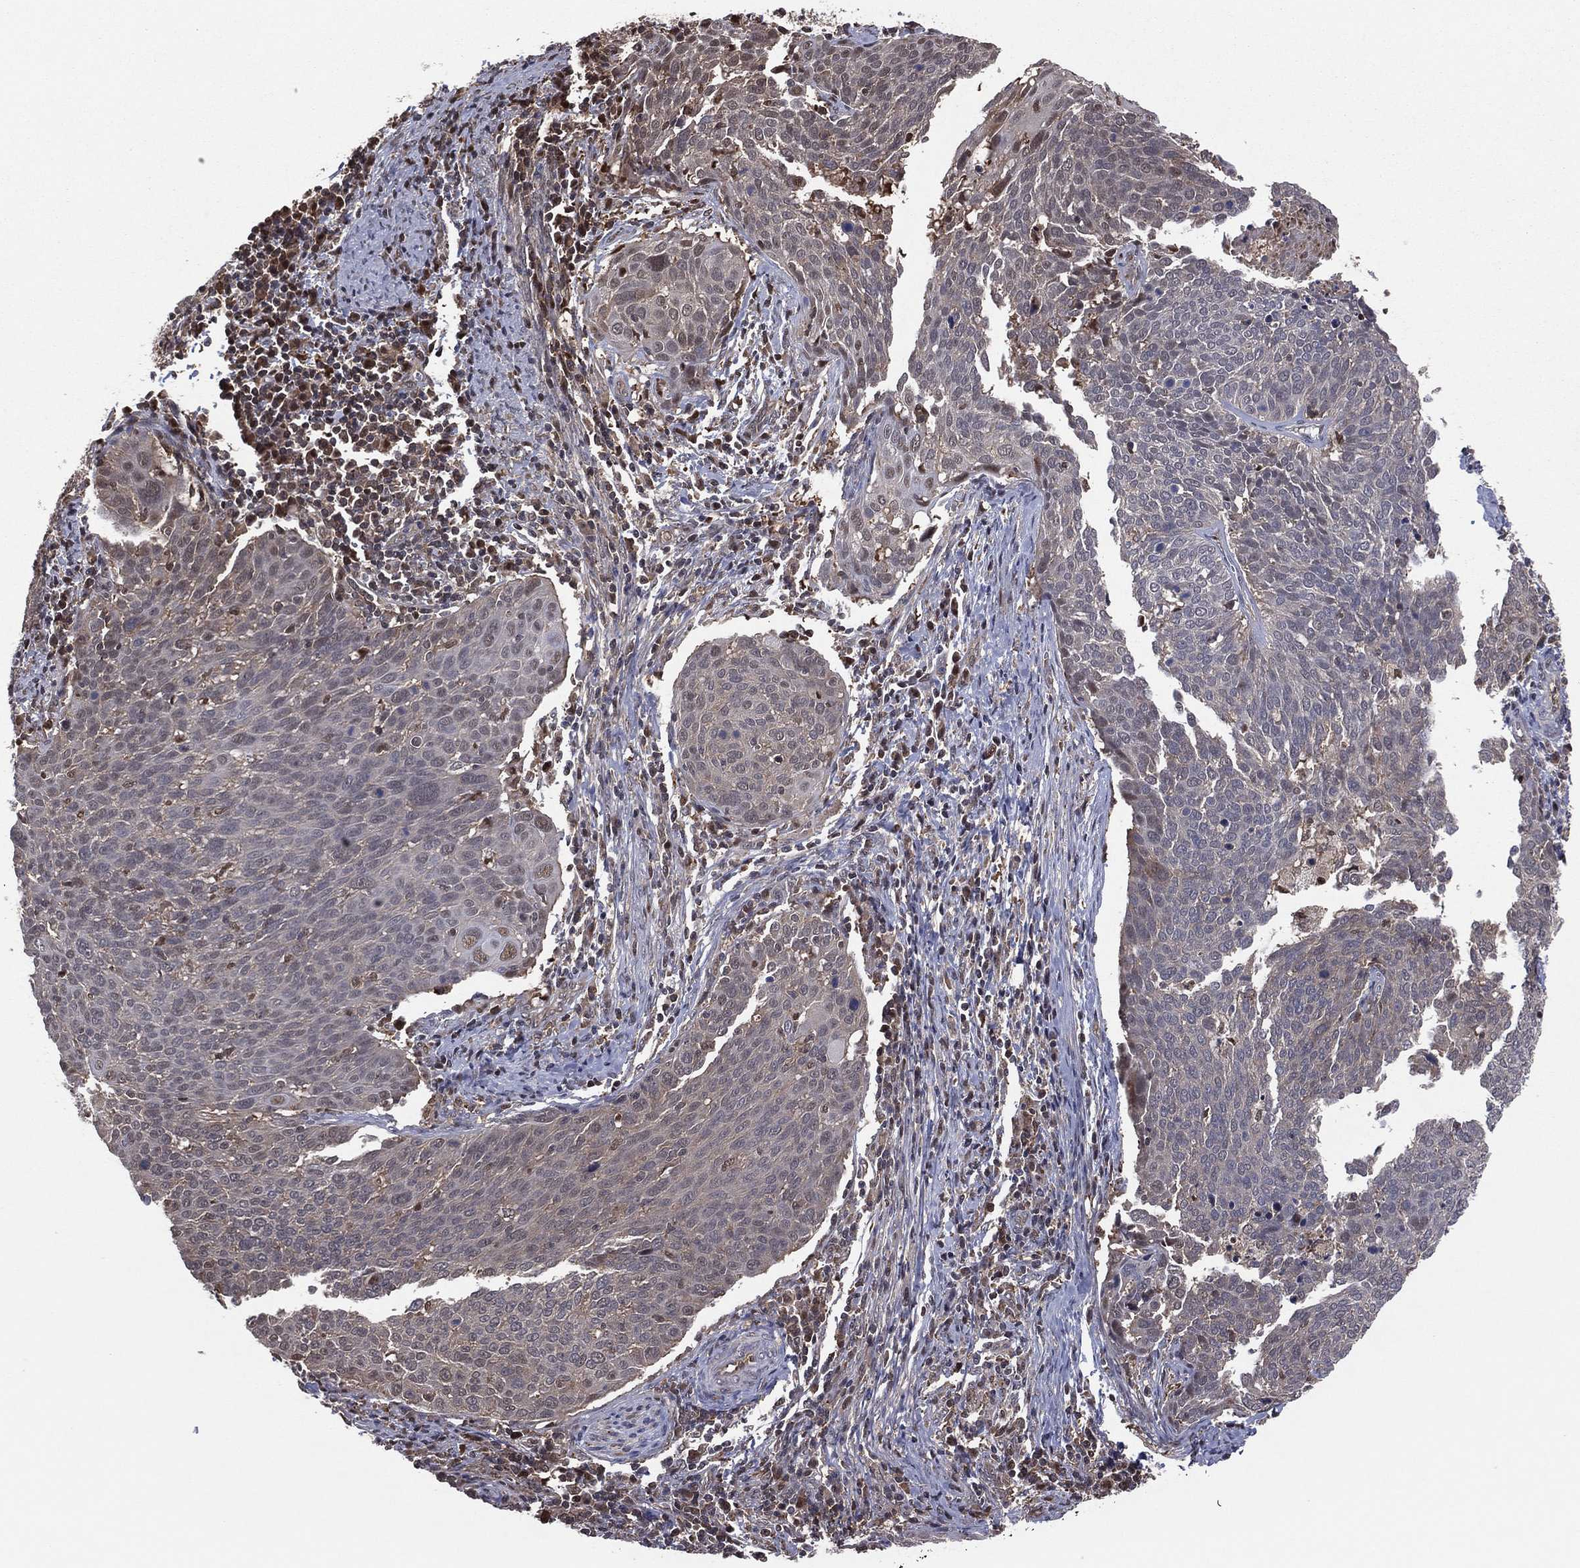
{"staining": {"intensity": "negative", "quantity": "none", "location": "none"}, "tissue": "cervical cancer", "cell_type": "Tumor cells", "image_type": "cancer", "snomed": [{"axis": "morphology", "description": "Squamous cell carcinoma, NOS"}, {"axis": "topography", "description": "Cervix"}], "caption": "DAB immunohistochemical staining of human cervical squamous cell carcinoma displays no significant expression in tumor cells.", "gene": "ICOSLG", "patient": {"sex": "female", "age": 39}}